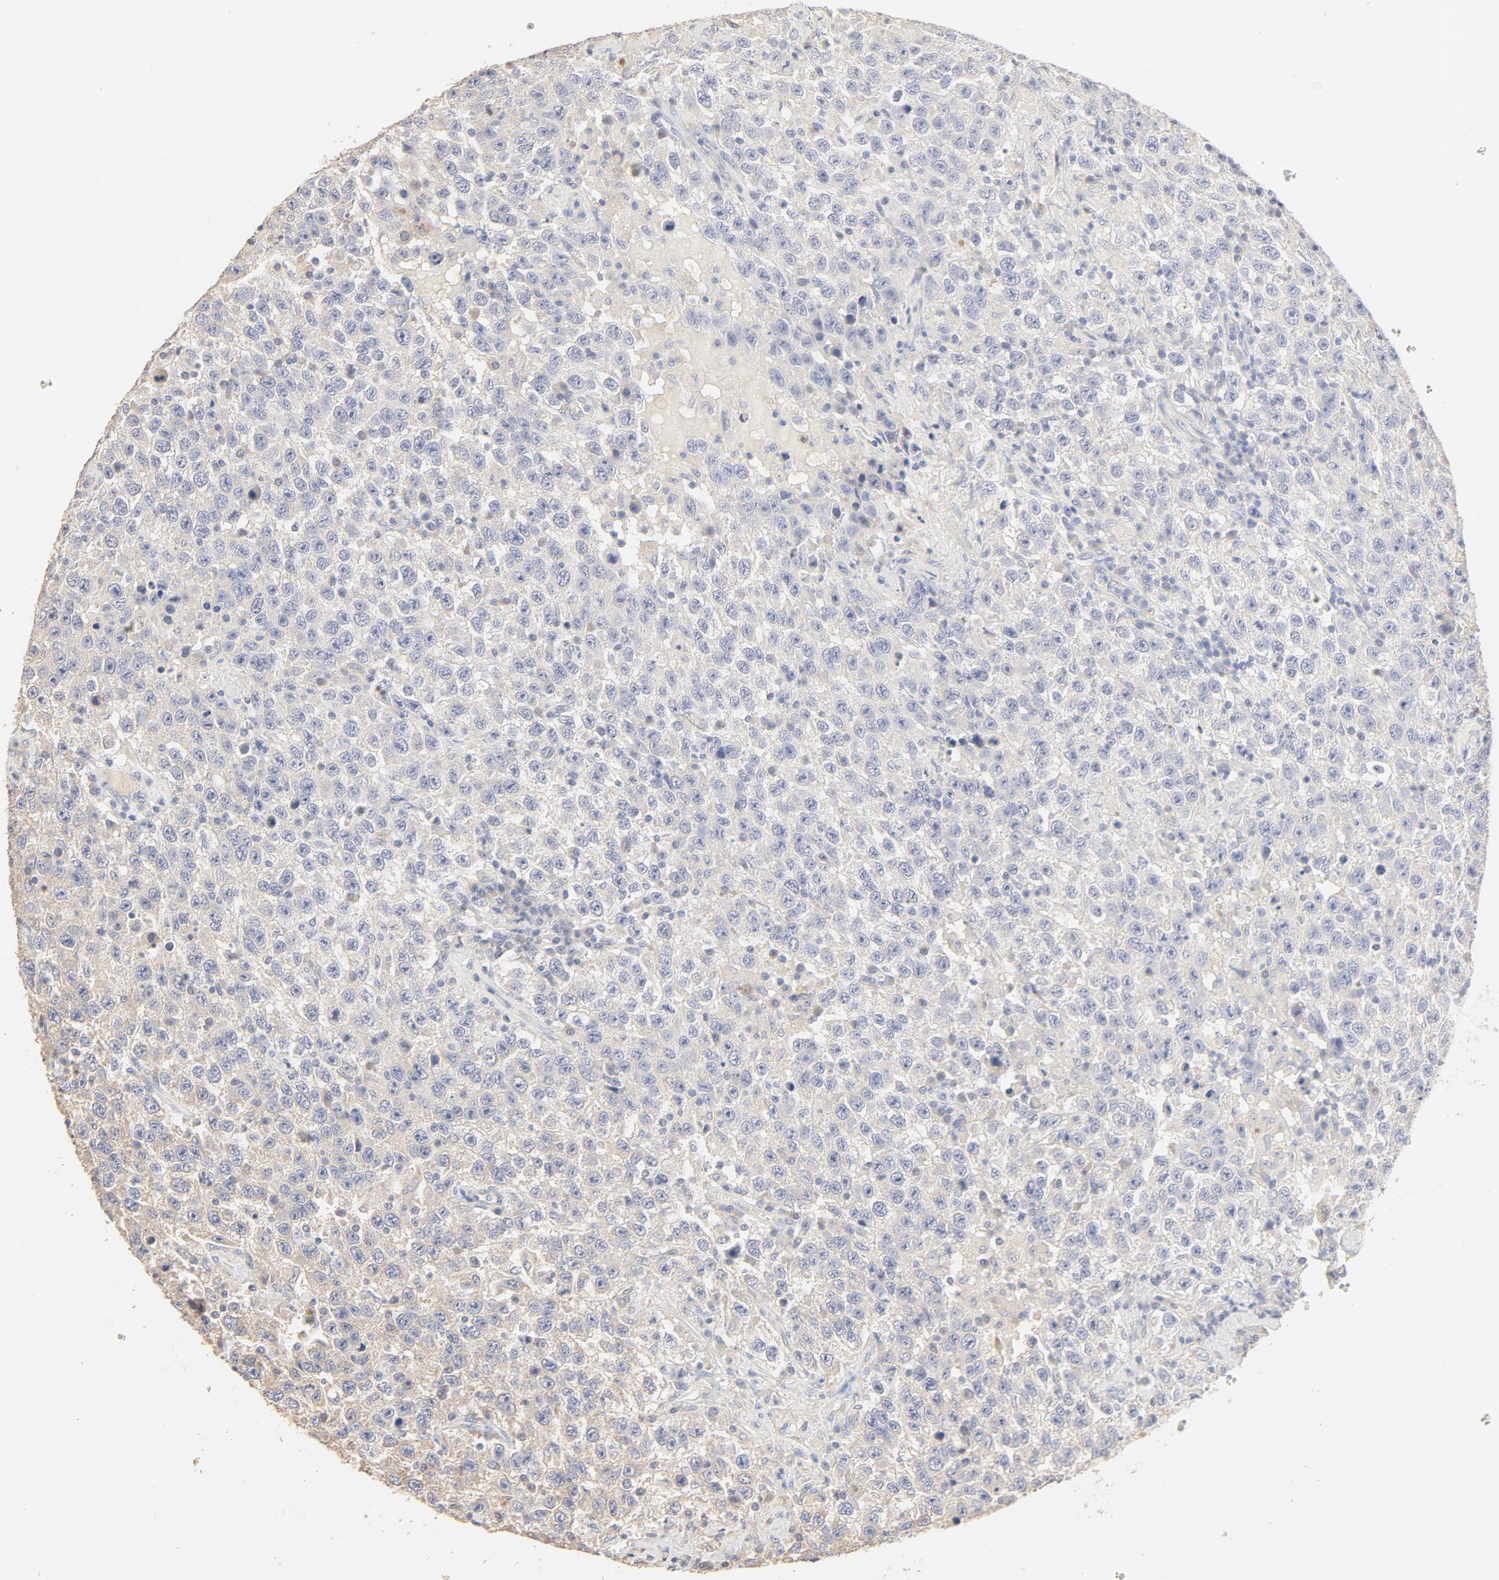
{"staining": {"intensity": "negative", "quantity": "none", "location": "none"}, "tissue": "testis cancer", "cell_type": "Tumor cells", "image_type": "cancer", "snomed": [{"axis": "morphology", "description": "Seminoma, NOS"}, {"axis": "topography", "description": "Testis"}], "caption": "Human testis cancer (seminoma) stained for a protein using immunohistochemistry demonstrates no positivity in tumor cells.", "gene": "FCGBP", "patient": {"sex": "male", "age": 41}}